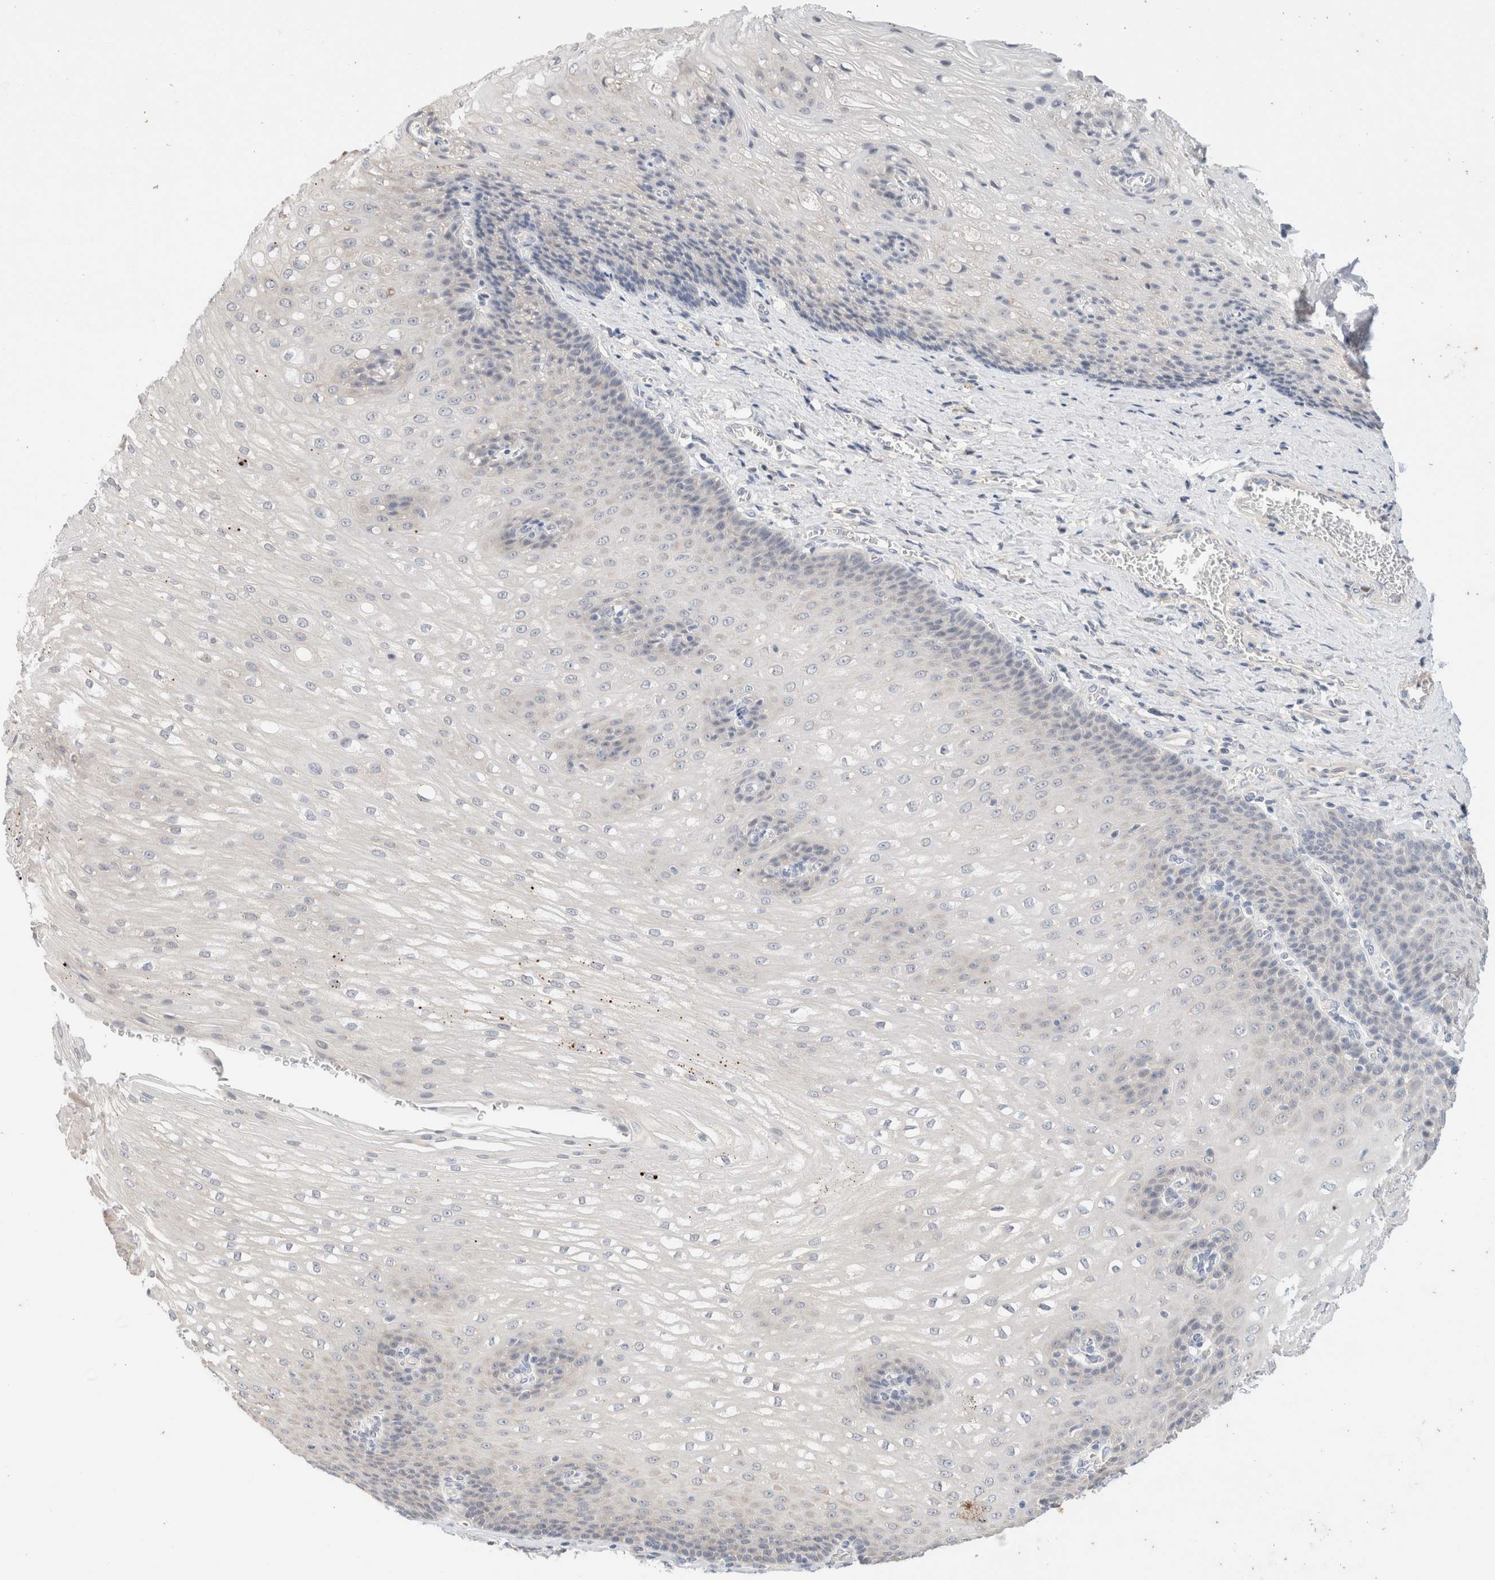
{"staining": {"intensity": "negative", "quantity": "none", "location": "none"}, "tissue": "esophagus", "cell_type": "Squamous epithelial cells", "image_type": "normal", "snomed": [{"axis": "morphology", "description": "Normal tissue, NOS"}, {"axis": "topography", "description": "Esophagus"}], "caption": "IHC photomicrograph of benign esophagus: human esophagus stained with DAB demonstrates no significant protein positivity in squamous epithelial cells.", "gene": "SPRTN", "patient": {"sex": "male", "age": 48}}